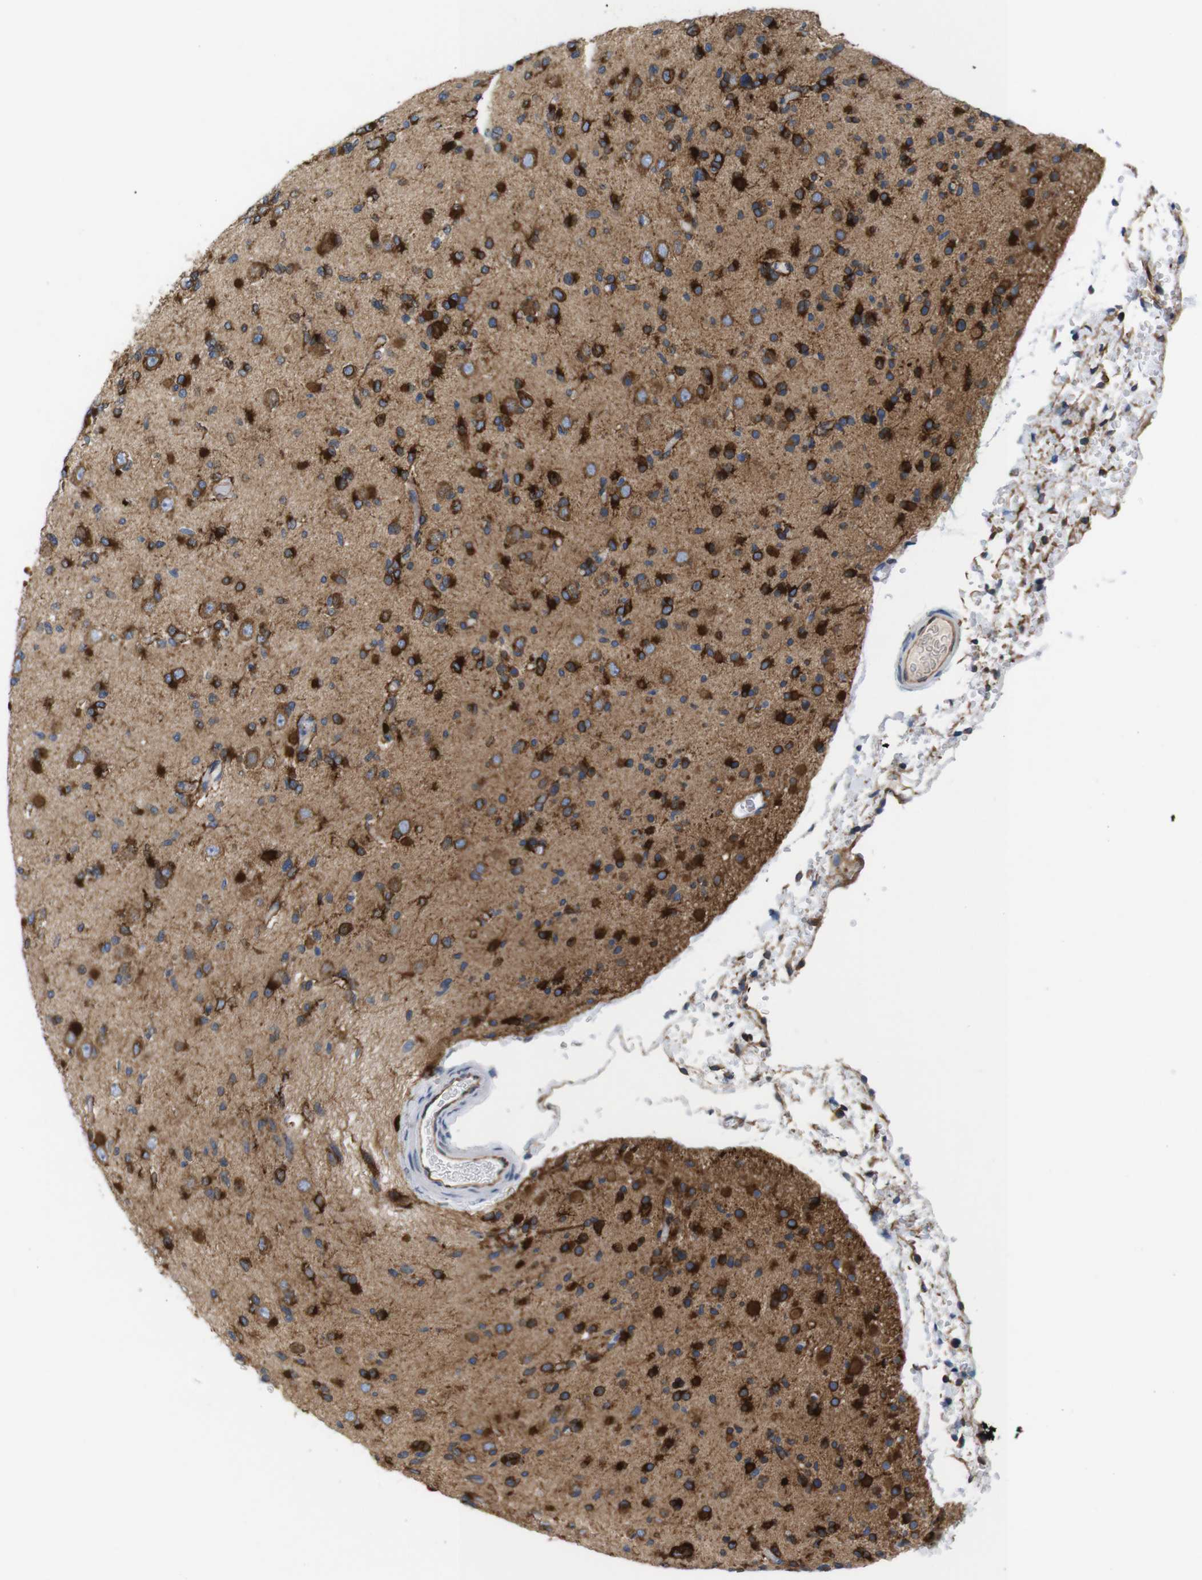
{"staining": {"intensity": "strong", "quantity": ">75%", "location": "cytoplasmic/membranous"}, "tissue": "glioma", "cell_type": "Tumor cells", "image_type": "cancer", "snomed": [{"axis": "morphology", "description": "Glioma, malignant, Low grade"}, {"axis": "topography", "description": "Brain"}], "caption": "Malignant glioma (low-grade) was stained to show a protein in brown. There is high levels of strong cytoplasmic/membranous expression in approximately >75% of tumor cells.", "gene": "HACD3", "patient": {"sex": "female", "age": 22}}